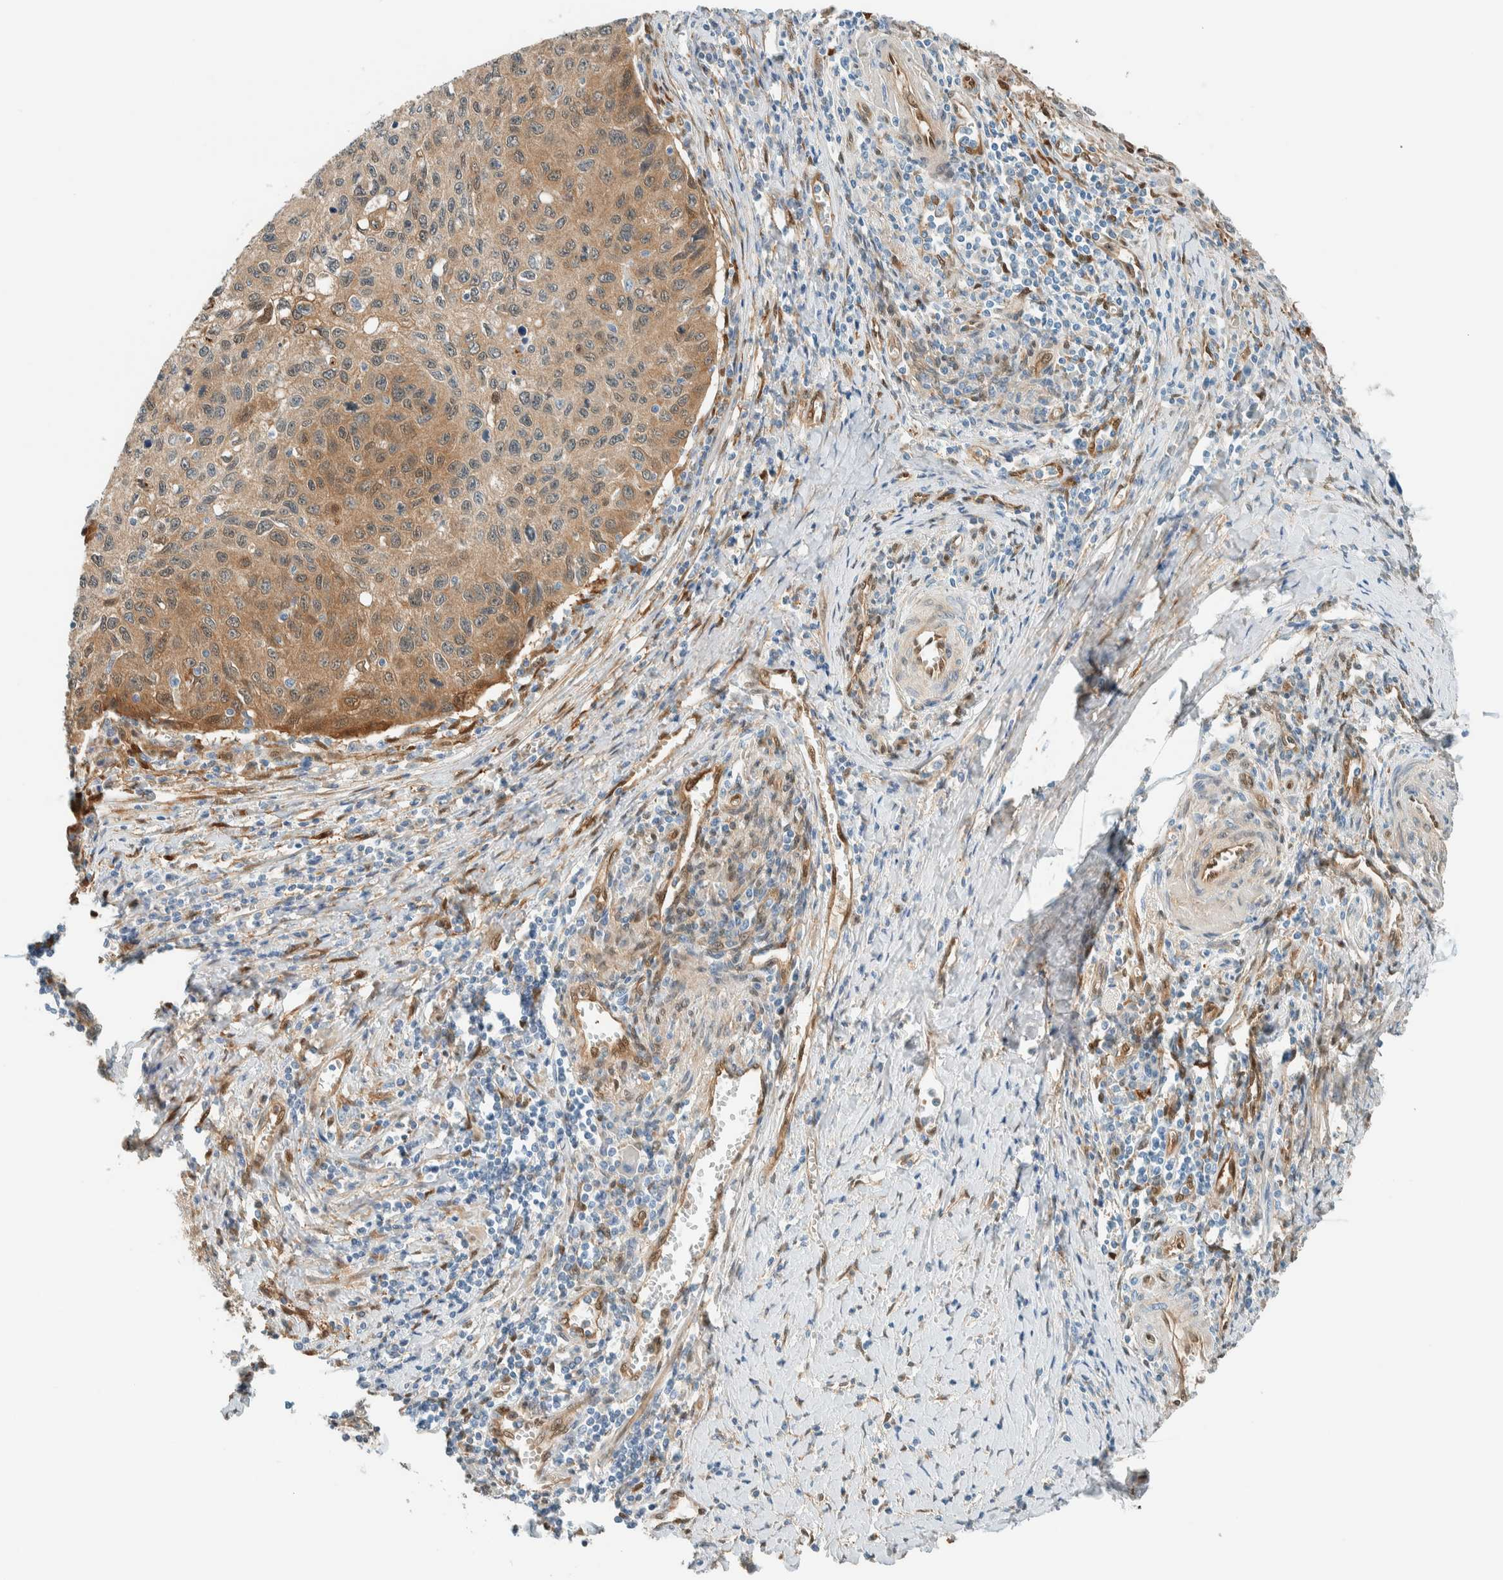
{"staining": {"intensity": "moderate", "quantity": ">75%", "location": "cytoplasmic/membranous"}, "tissue": "cervical cancer", "cell_type": "Tumor cells", "image_type": "cancer", "snomed": [{"axis": "morphology", "description": "Squamous cell carcinoma, NOS"}, {"axis": "topography", "description": "Cervix"}], "caption": "High-power microscopy captured an immunohistochemistry (IHC) image of cervical cancer (squamous cell carcinoma), revealing moderate cytoplasmic/membranous positivity in about >75% of tumor cells.", "gene": "NXN", "patient": {"sex": "female", "age": 53}}